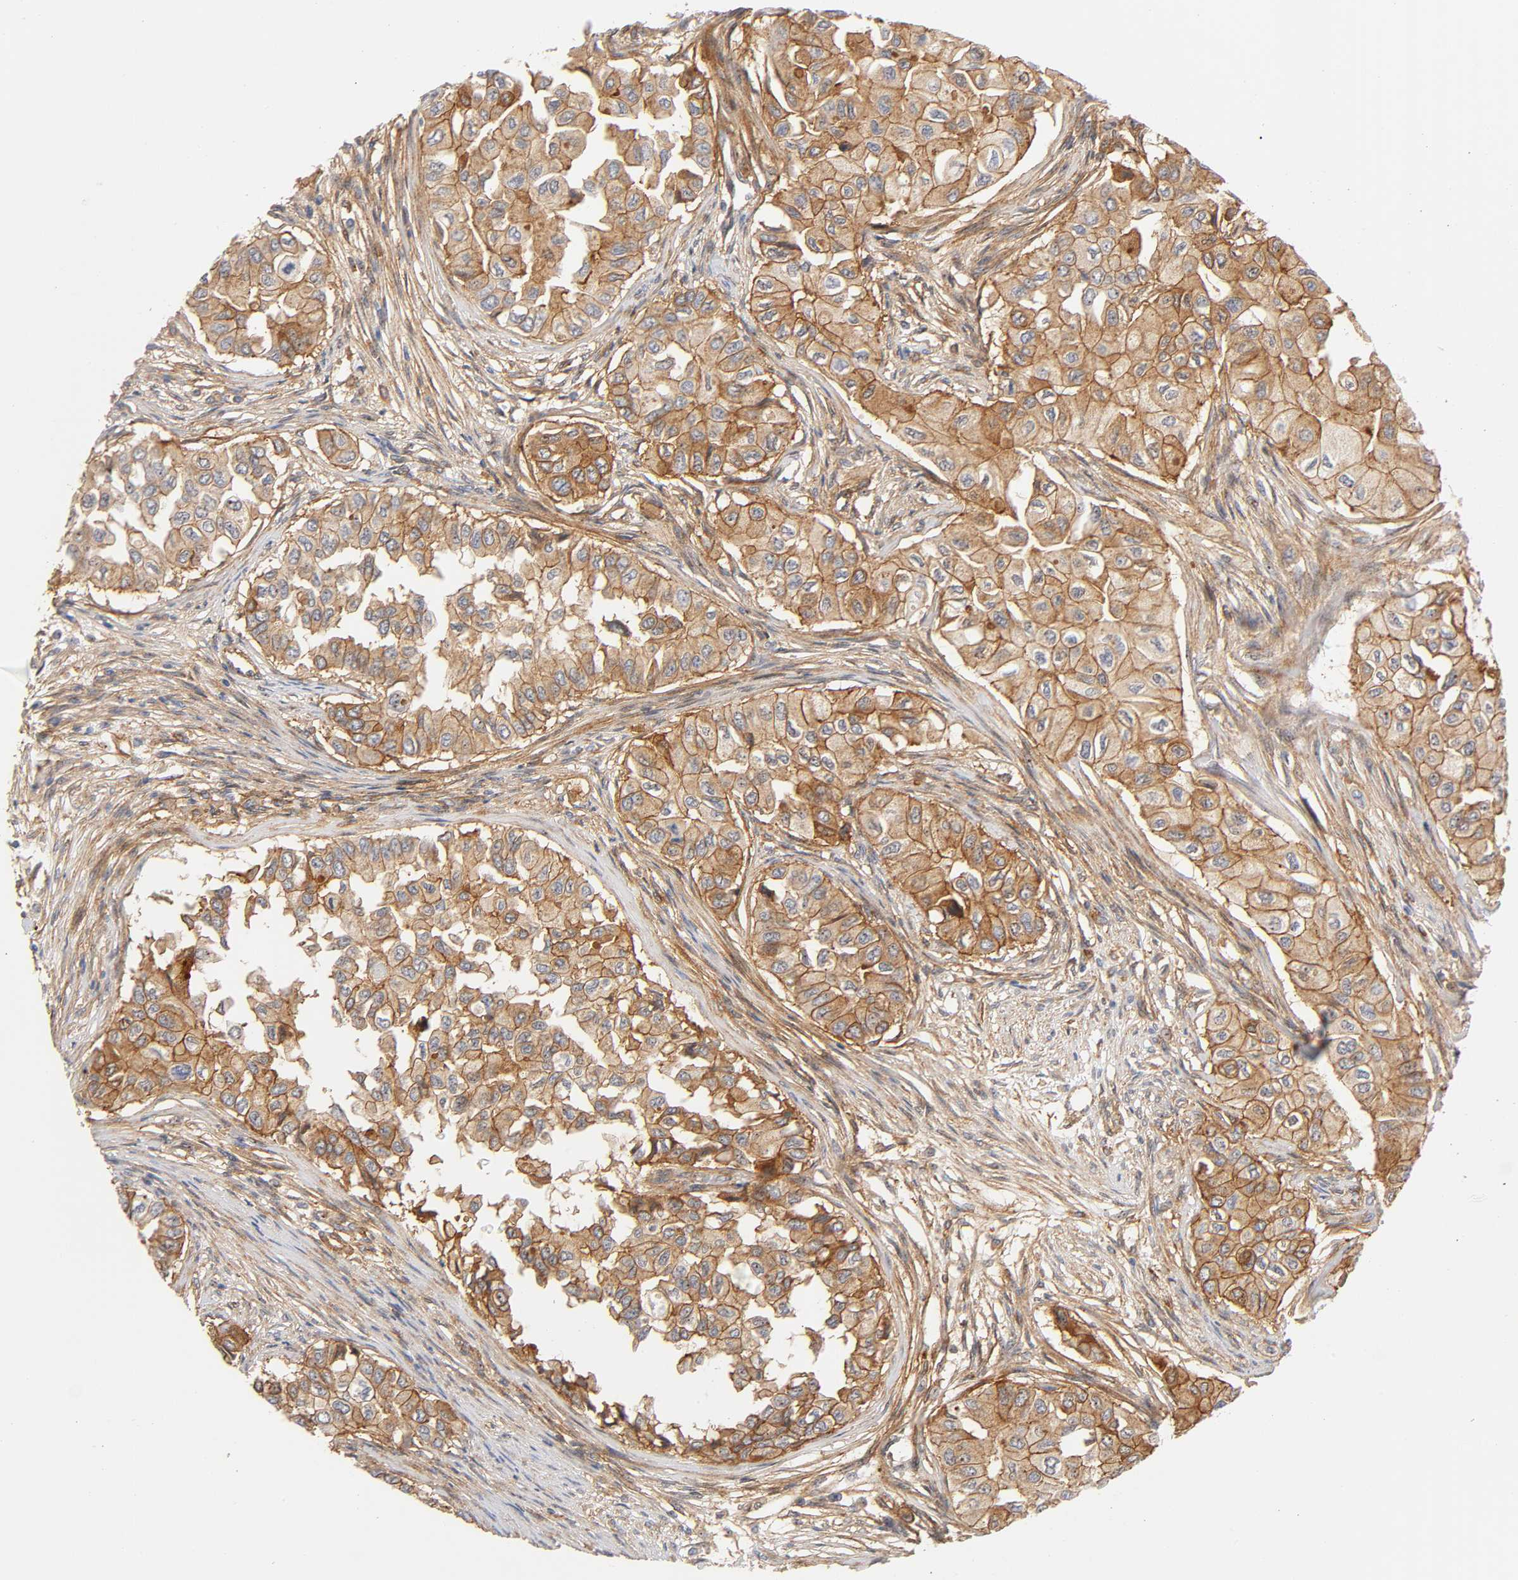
{"staining": {"intensity": "strong", "quantity": ">75%", "location": "cytoplasmic/membranous"}, "tissue": "breast cancer", "cell_type": "Tumor cells", "image_type": "cancer", "snomed": [{"axis": "morphology", "description": "Normal tissue, NOS"}, {"axis": "morphology", "description": "Duct carcinoma"}, {"axis": "topography", "description": "Breast"}], "caption": "This image exhibits immunohistochemistry (IHC) staining of human breast cancer (infiltrating ductal carcinoma), with high strong cytoplasmic/membranous positivity in about >75% of tumor cells.", "gene": "PLD1", "patient": {"sex": "female", "age": 49}}